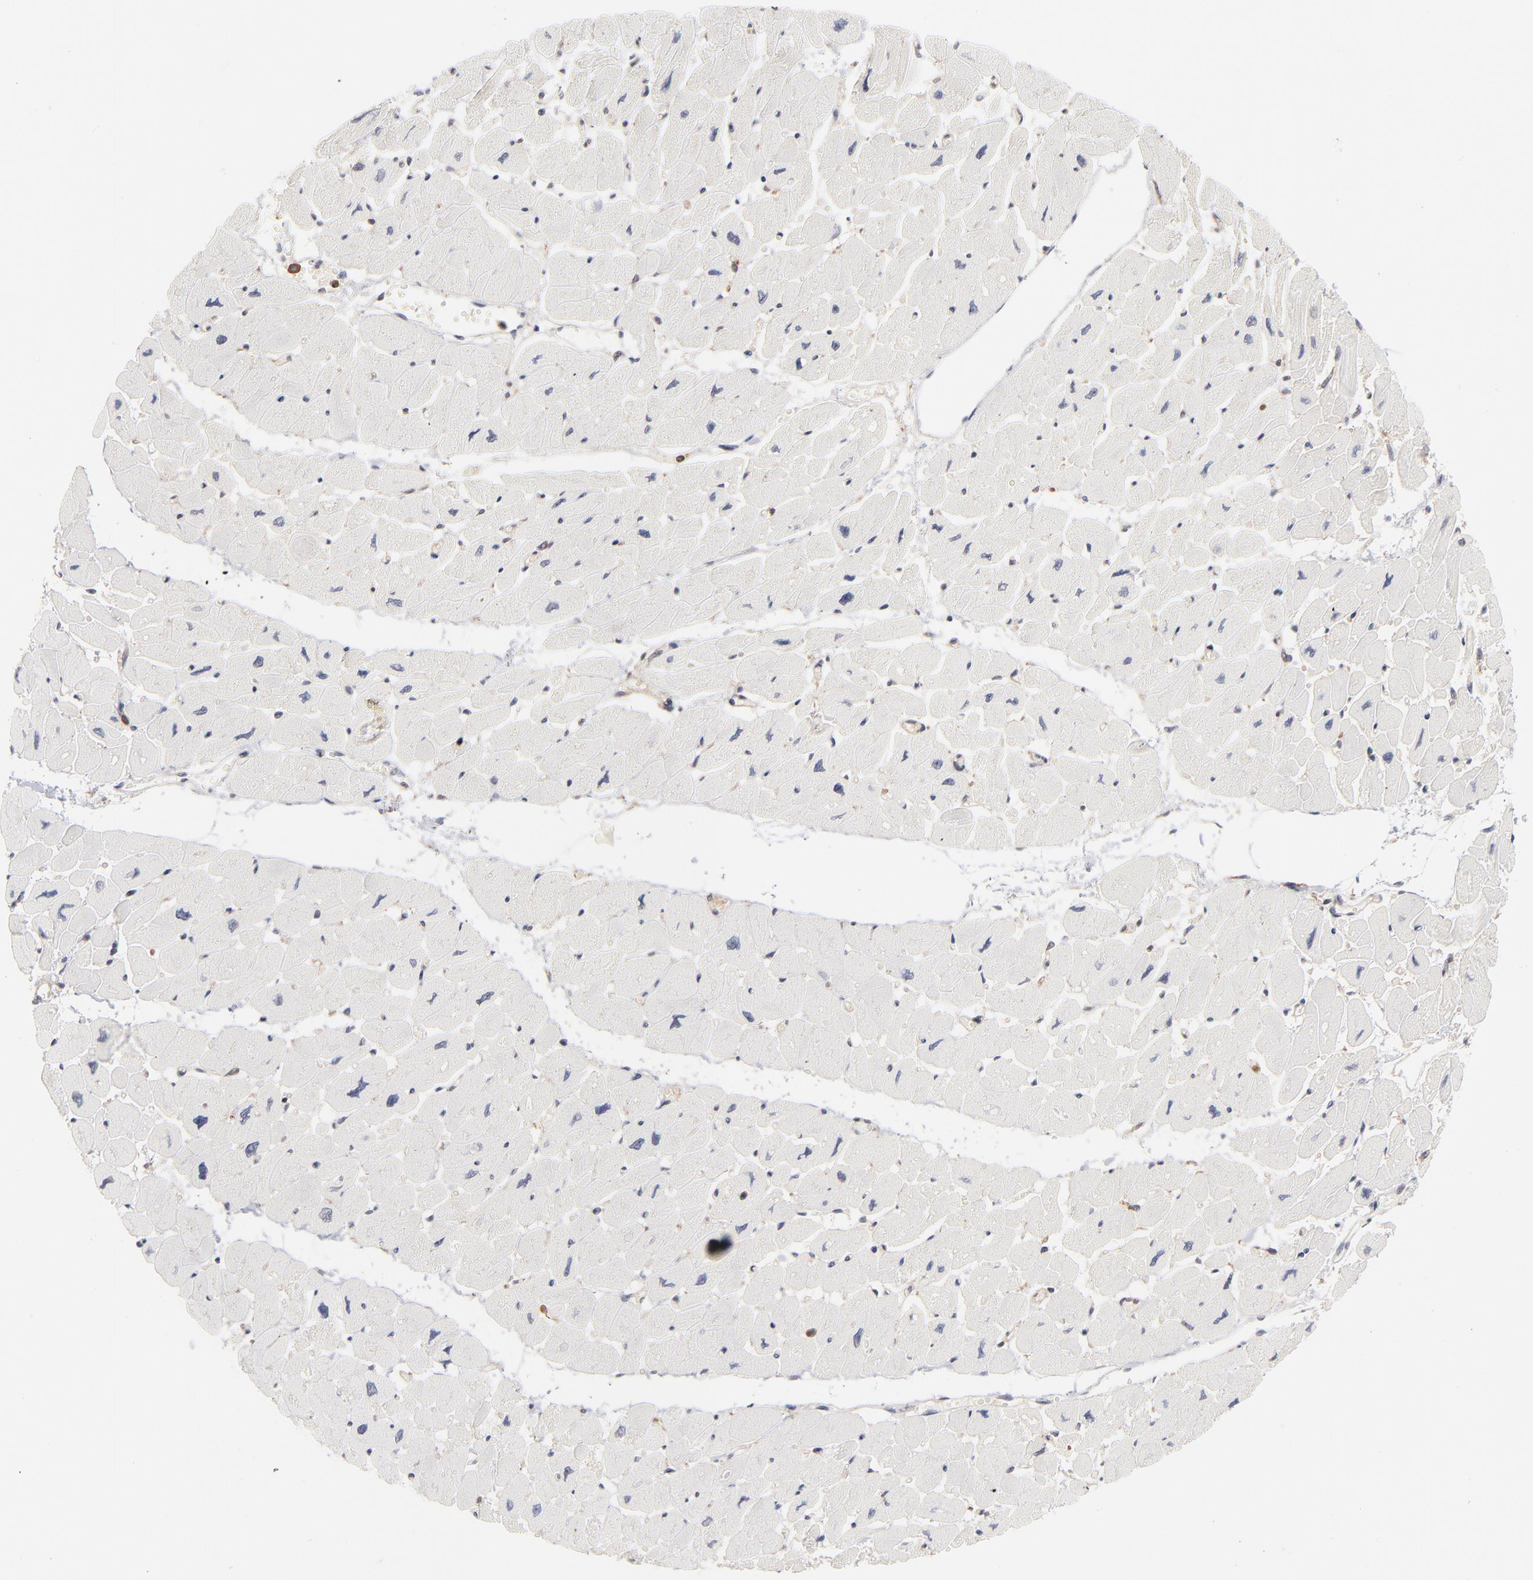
{"staining": {"intensity": "negative", "quantity": "none", "location": "none"}, "tissue": "heart muscle", "cell_type": "Cardiomyocytes", "image_type": "normal", "snomed": [{"axis": "morphology", "description": "Normal tissue, NOS"}, {"axis": "topography", "description": "Heart"}], "caption": "The immunohistochemistry image has no significant staining in cardiomyocytes of heart muscle. (DAB immunohistochemistry (IHC) with hematoxylin counter stain).", "gene": "WIPF1", "patient": {"sex": "female", "age": 54}}